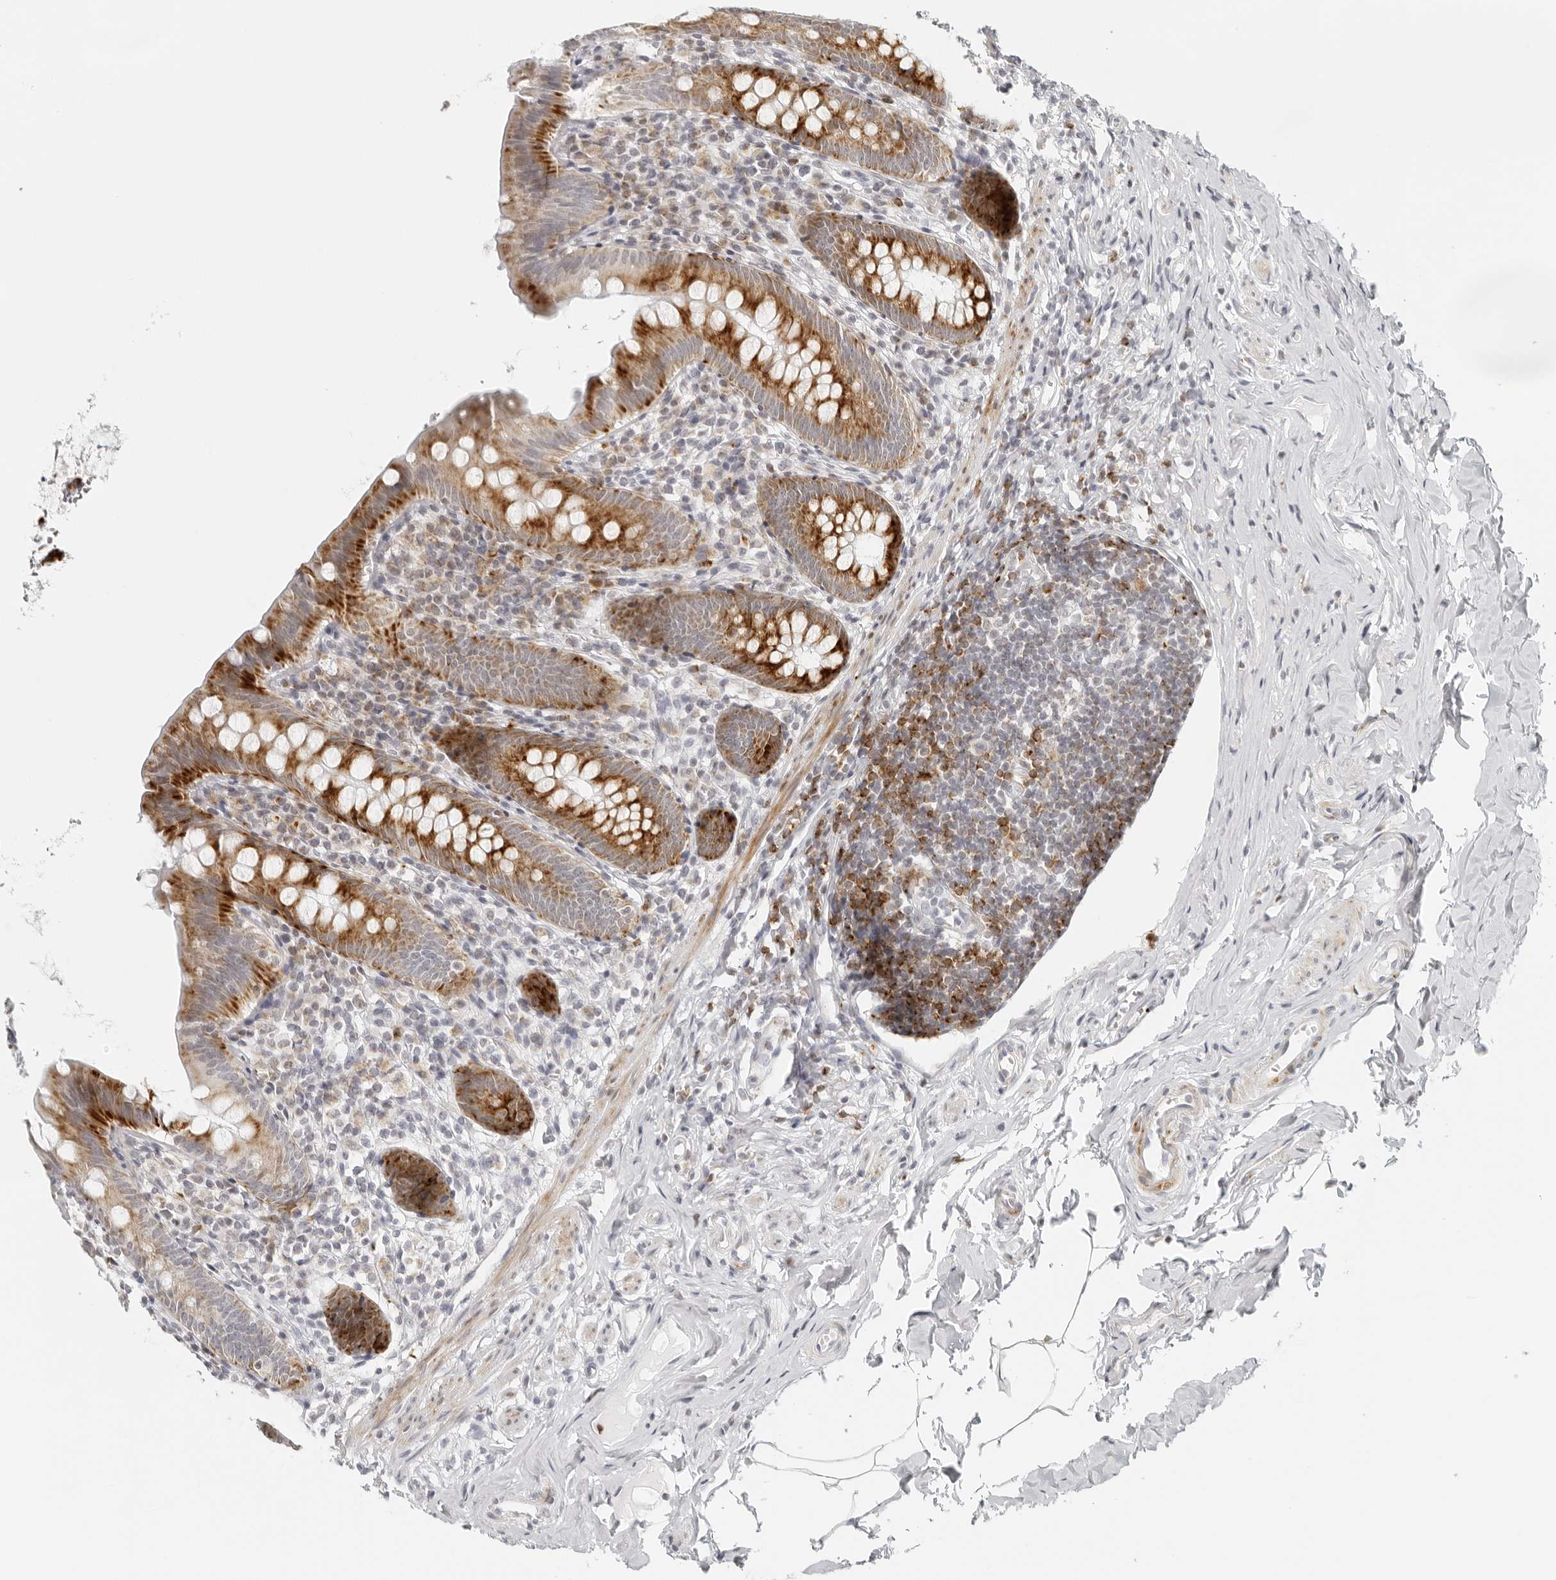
{"staining": {"intensity": "negative", "quantity": "none", "location": "none"}, "tissue": "appendix", "cell_type": "Glandular cells", "image_type": "normal", "snomed": [{"axis": "morphology", "description": "Normal tissue, NOS"}, {"axis": "topography", "description": "Appendix"}], "caption": "The histopathology image demonstrates no staining of glandular cells in benign appendix.", "gene": "RPS6KC1", "patient": {"sex": "male", "age": 52}}